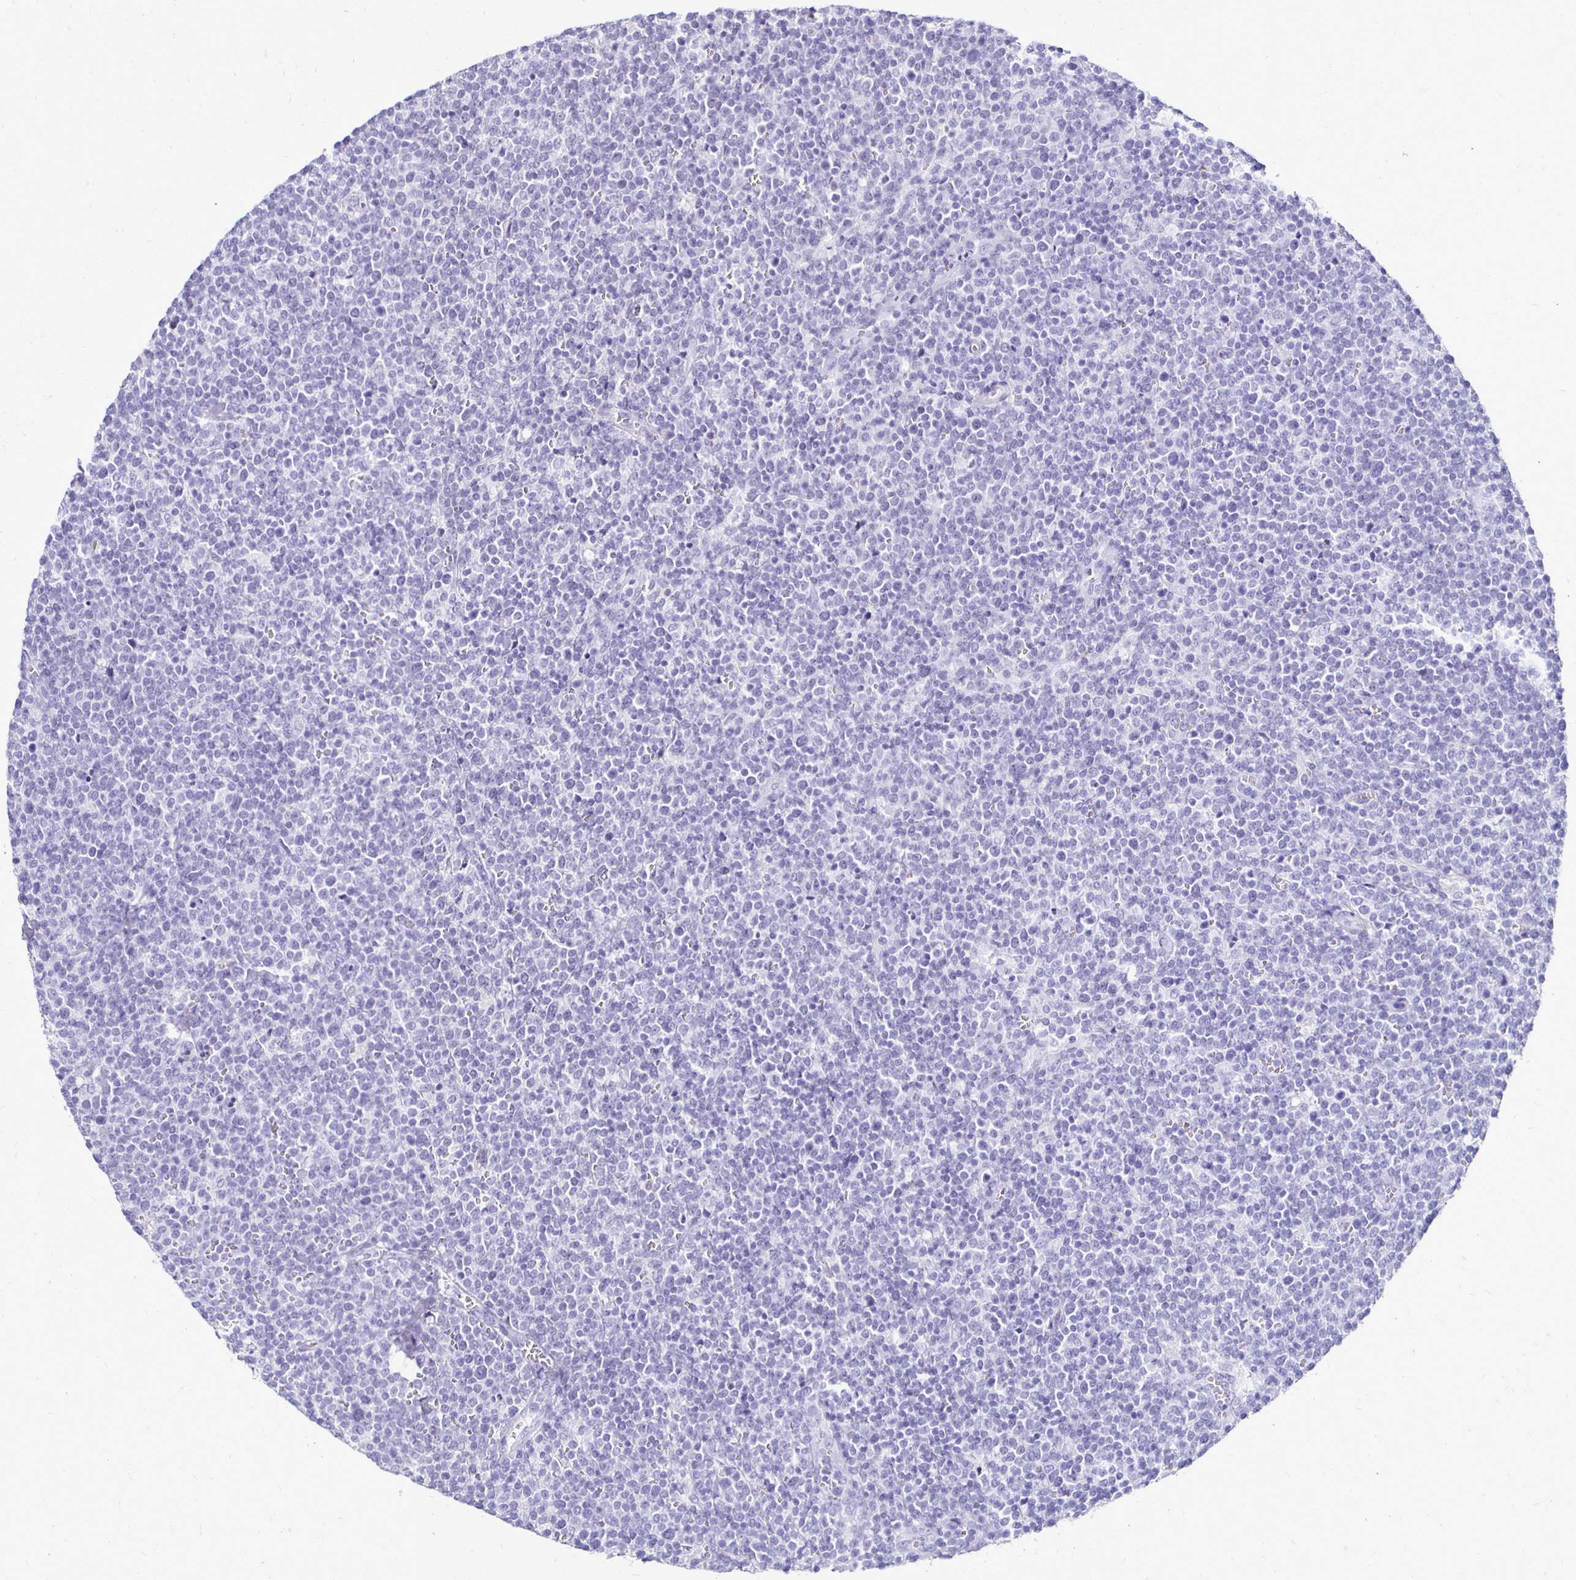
{"staining": {"intensity": "negative", "quantity": "none", "location": "none"}, "tissue": "lymphoma", "cell_type": "Tumor cells", "image_type": "cancer", "snomed": [{"axis": "morphology", "description": "Malignant lymphoma, non-Hodgkin's type, High grade"}, {"axis": "topography", "description": "Lymph node"}], "caption": "Image shows no significant protein positivity in tumor cells of lymphoma.", "gene": "RHBDL3", "patient": {"sex": "male", "age": 61}}